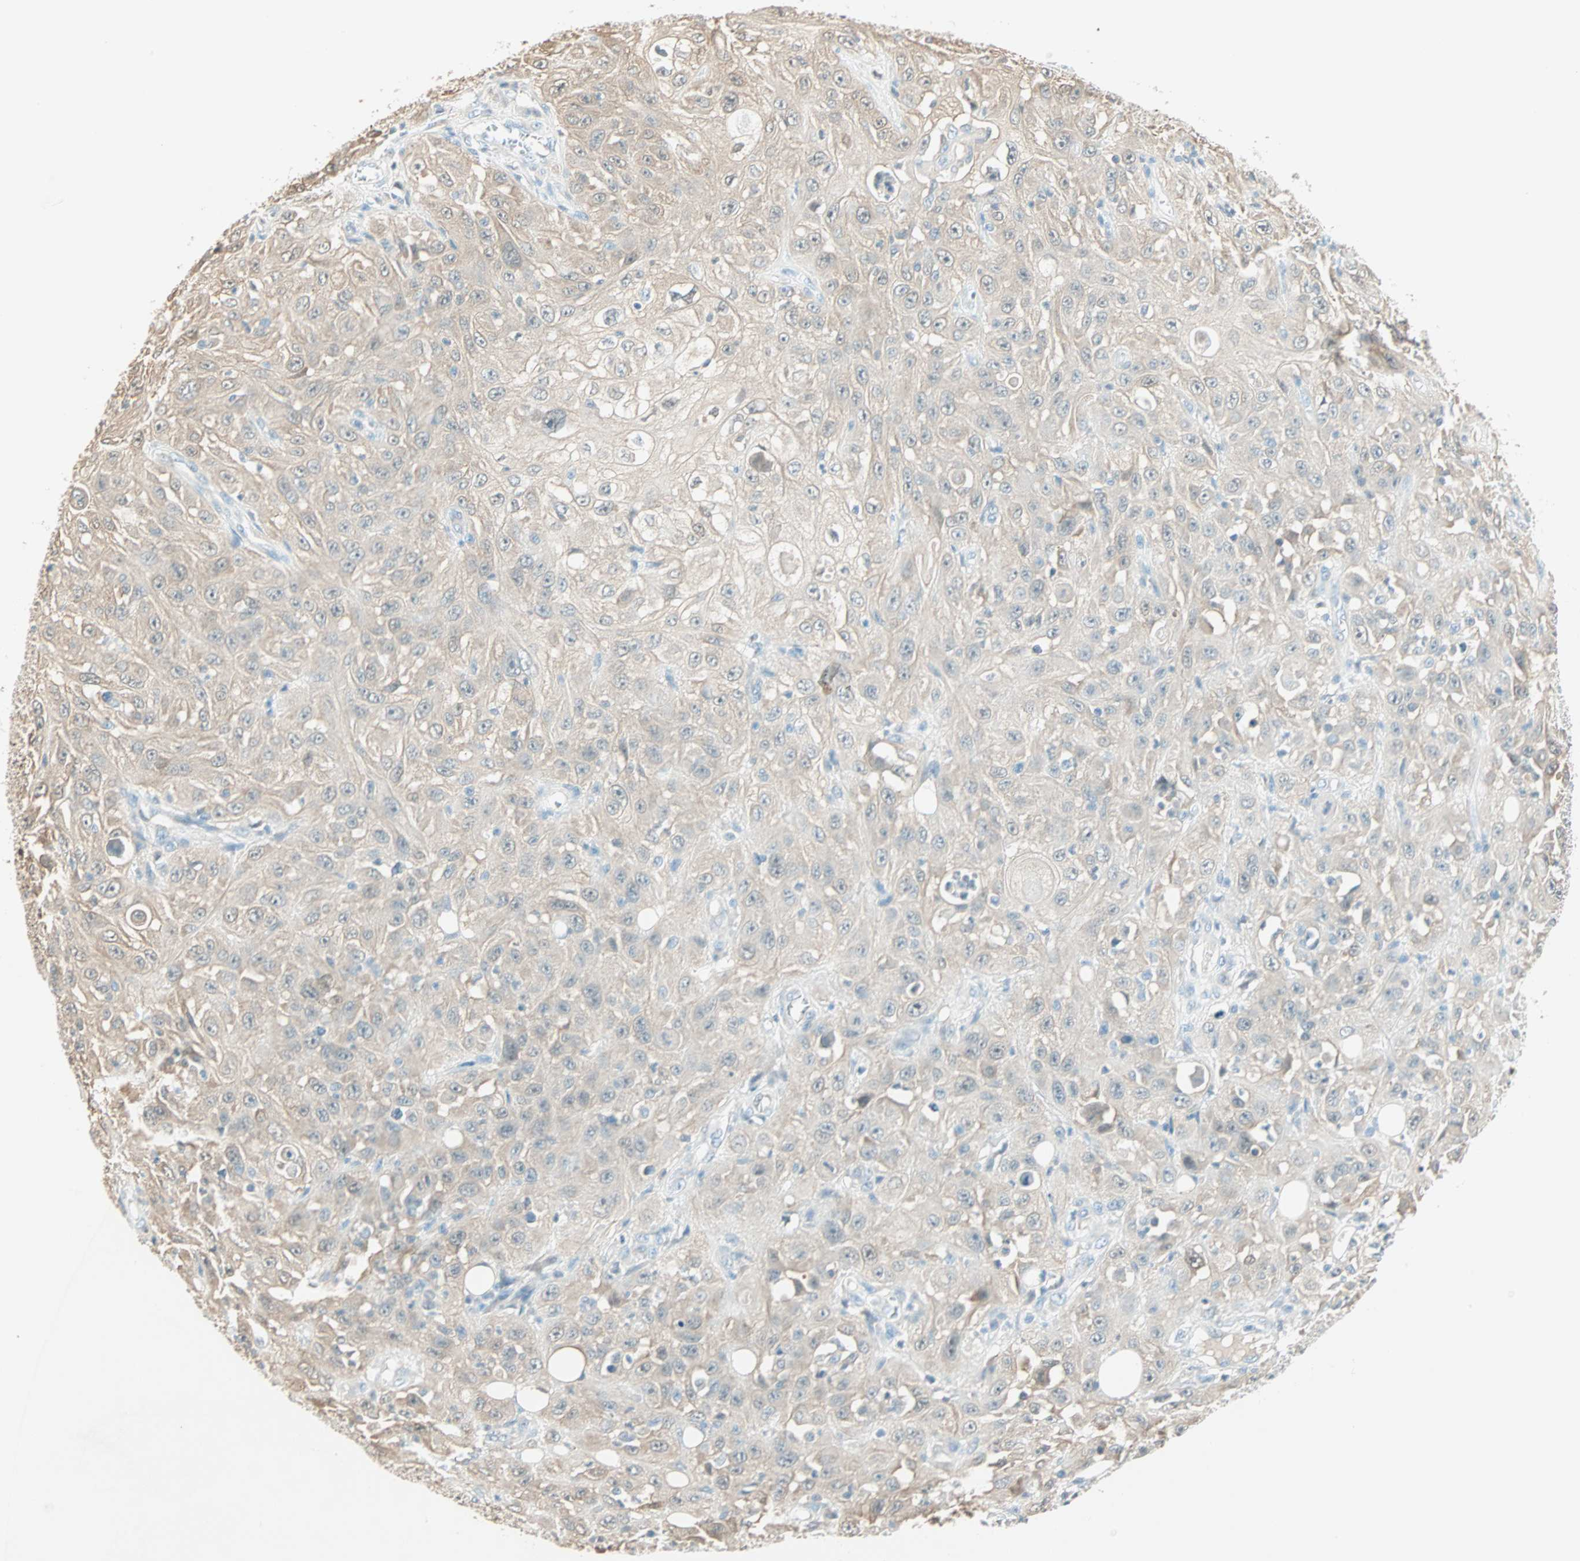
{"staining": {"intensity": "moderate", "quantity": ">75%", "location": "cytoplasmic/membranous"}, "tissue": "skin cancer", "cell_type": "Tumor cells", "image_type": "cancer", "snomed": [{"axis": "morphology", "description": "Squamous cell carcinoma, NOS"}, {"axis": "morphology", "description": "Squamous cell carcinoma, metastatic, NOS"}, {"axis": "topography", "description": "Skin"}, {"axis": "topography", "description": "Lymph node"}], "caption": "Skin cancer stained for a protein displays moderate cytoplasmic/membranous positivity in tumor cells.", "gene": "S100A1", "patient": {"sex": "male", "age": 75}}